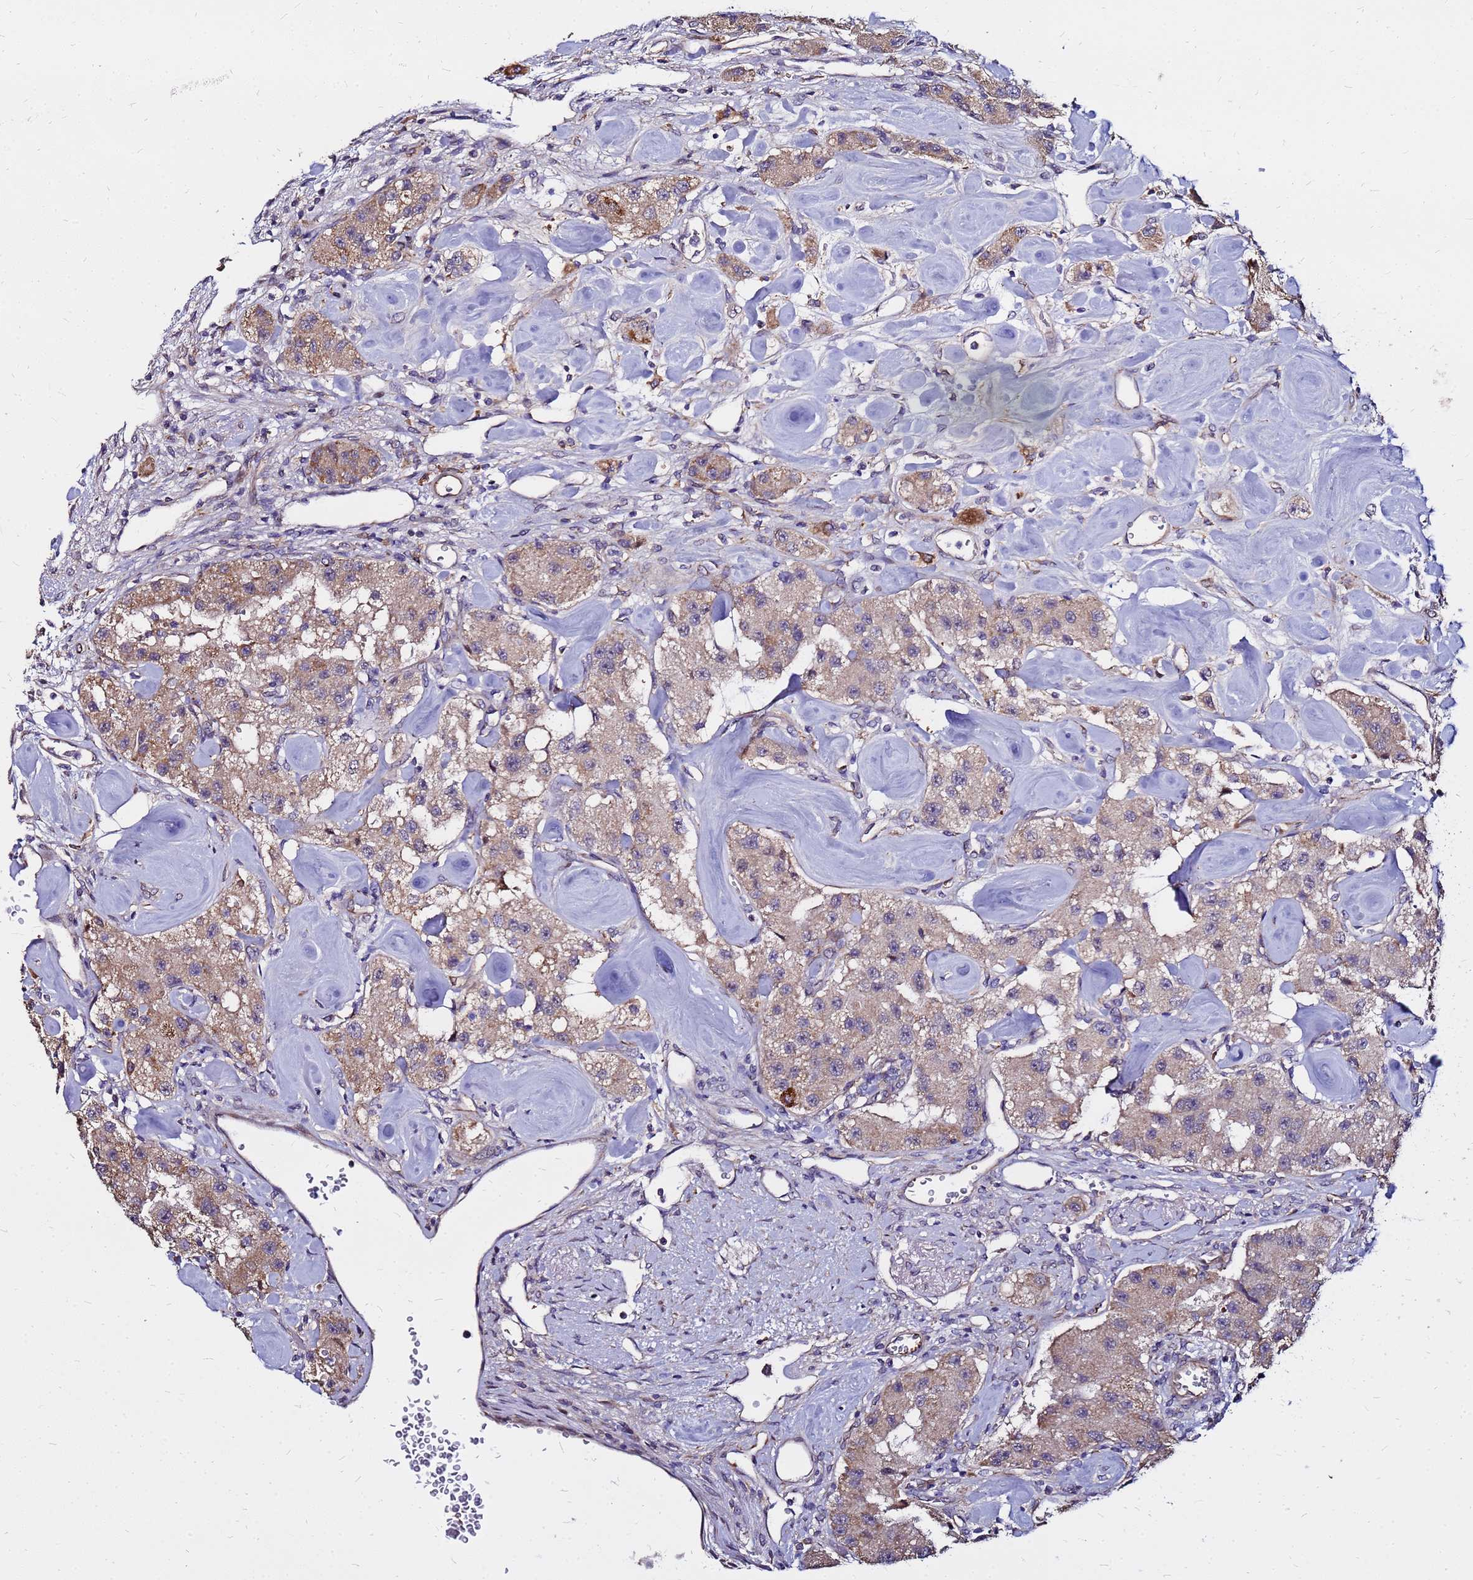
{"staining": {"intensity": "weak", "quantity": ">75%", "location": "cytoplasmic/membranous"}, "tissue": "carcinoid", "cell_type": "Tumor cells", "image_type": "cancer", "snomed": [{"axis": "morphology", "description": "Carcinoid, malignant, NOS"}, {"axis": "topography", "description": "Pancreas"}], "caption": "A photomicrograph showing weak cytoplasmic/membranous positivity in approximately >75% of tumor cells in carcinoid (malignant), as visualized by brown immunohistochemical staining.", "gene": "ARHGEF5", "patient": {"sex": "male", "age": 41}}